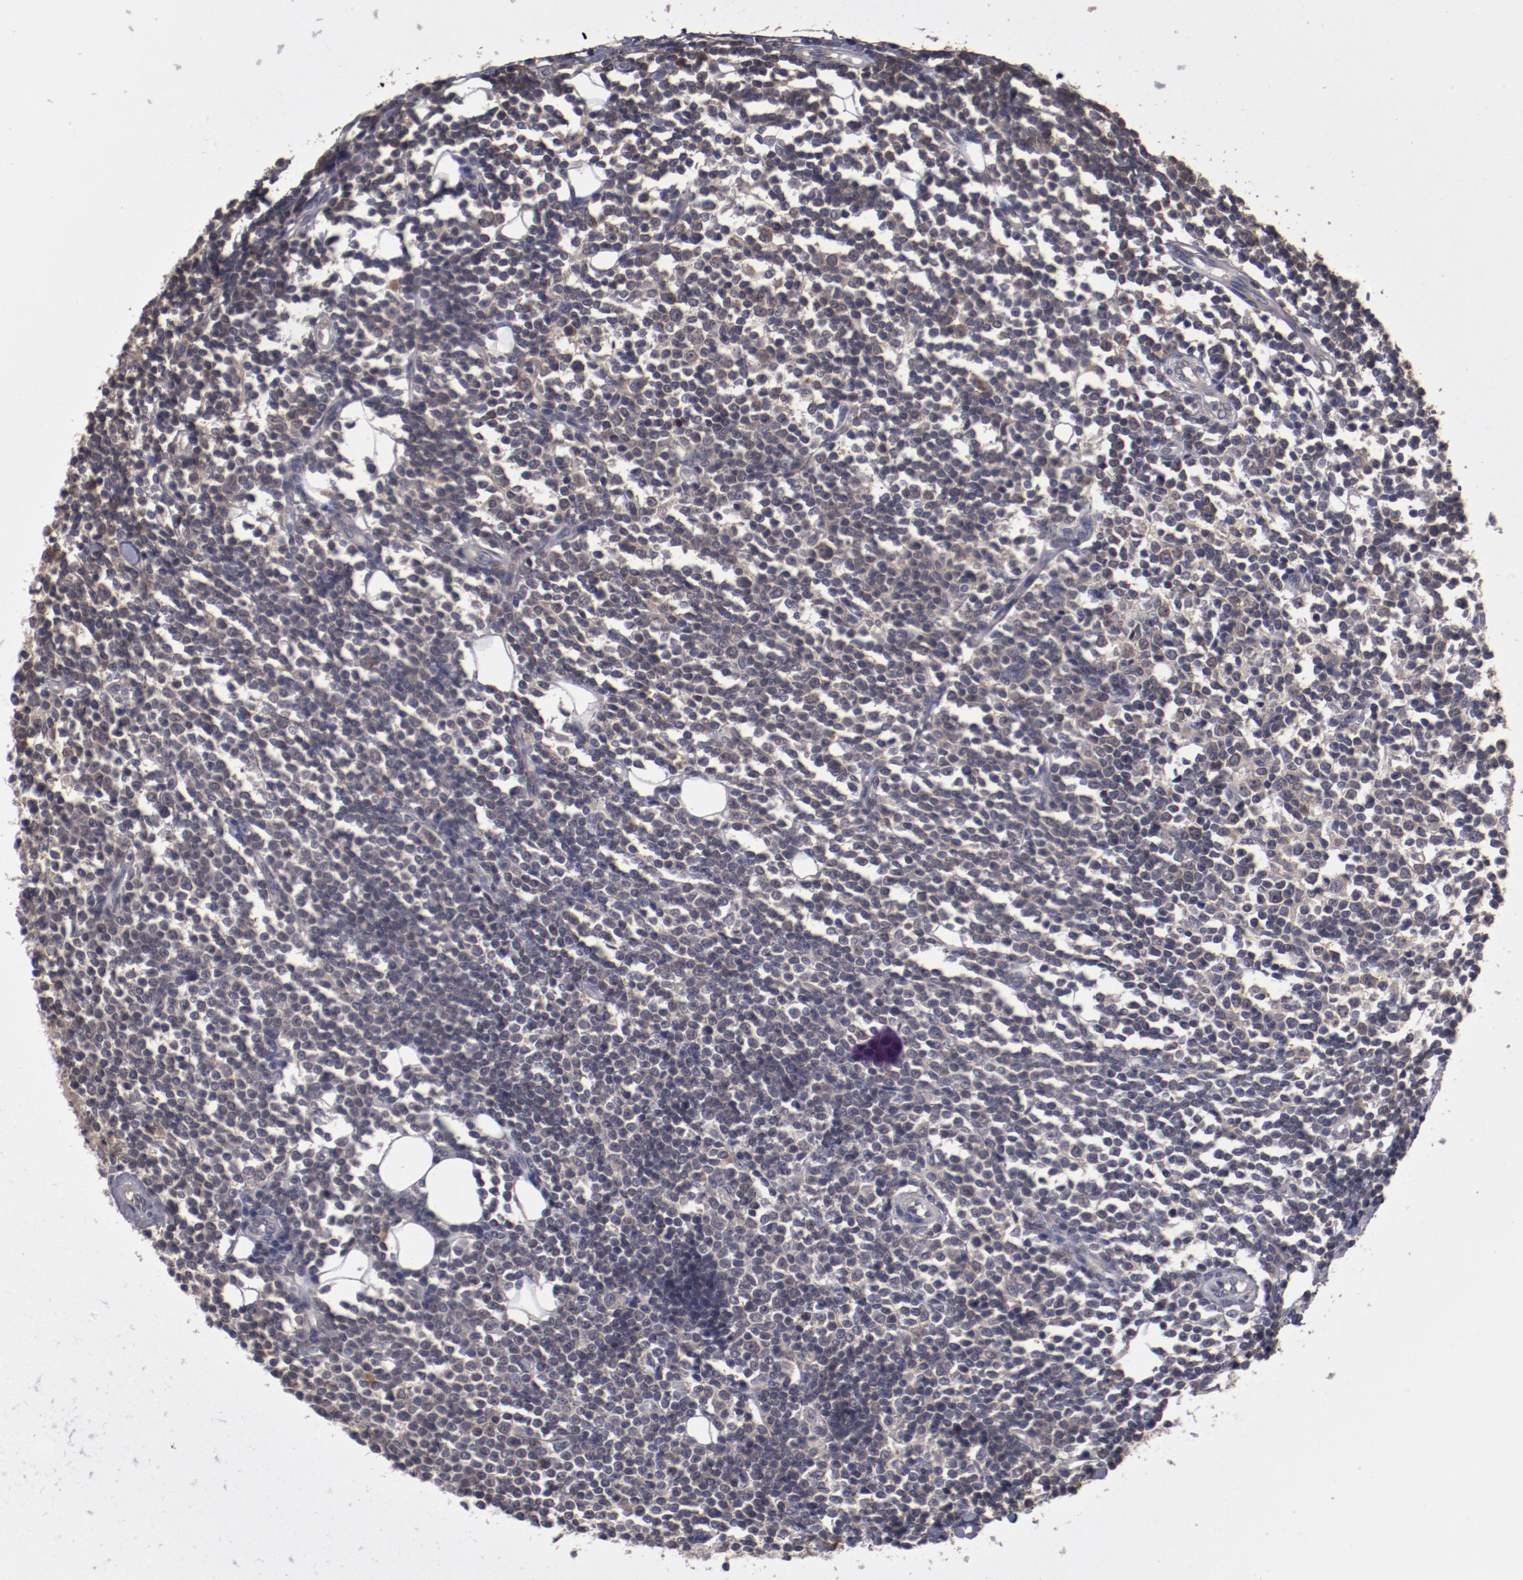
{"staining": {"intensity": "weak", "quantity": "<25%", "location": "cytoplasmic/membranous"}, "tissue": "lymphoma", "cell_type": "Tumor cells", "image_type": "cancer", "snomed": [{"axis": "morphology", "description": "Malignant lymphoma, non-Hodgkin's type, Low grade"}, {"axis": "topography", "description": "Soft tissue"}], "caption": "Low-grade malignant lymphoma, non-Hodgkin's type was stained to show a protein in brown. There is no significant expression in tumor cells.", "gene": "CP", "patient": {"sex": "male", "age": 92}}